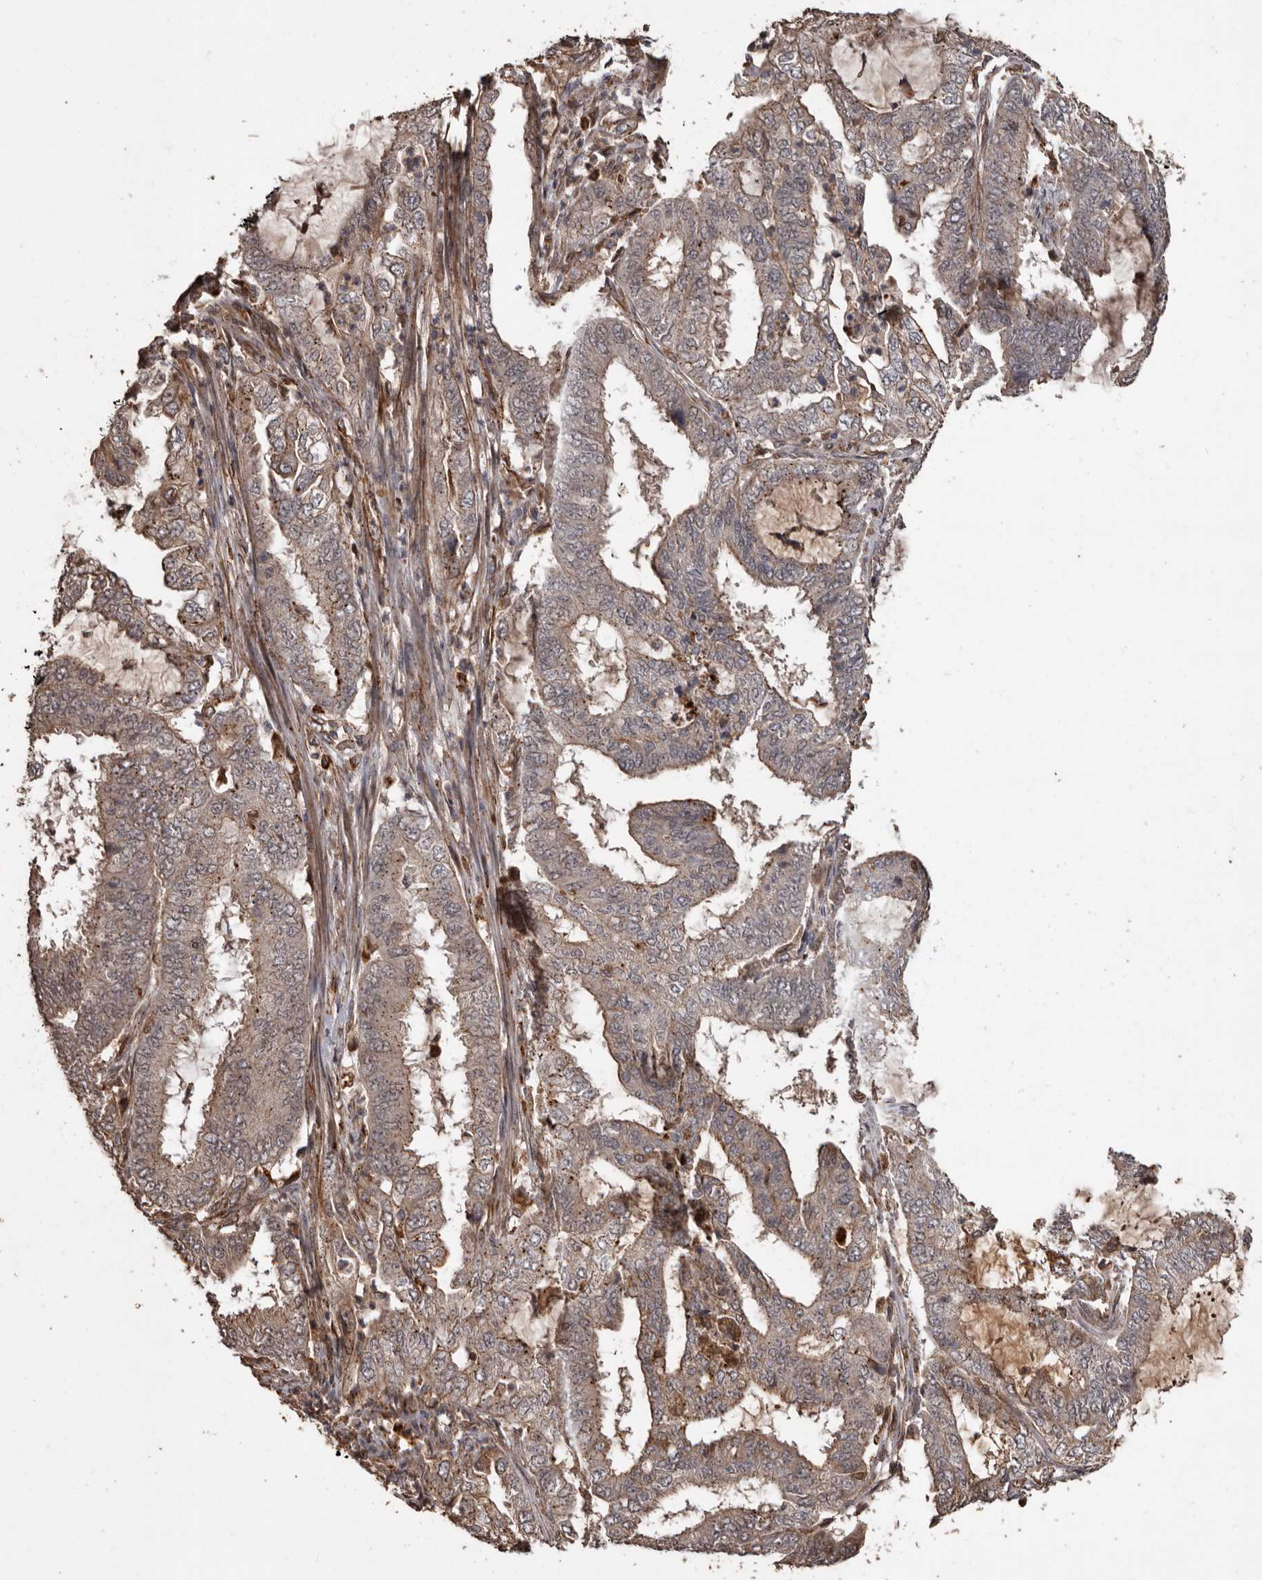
{"staining": {"intensity": "weak", "quantity": ">75%", "location": "cytoplasmic/membranous"}, "tissue": "endometrial cancer", "cell_type": "Tumor cells", "image_type": "cancer", "snomed": [{"axis": "morphology", "description": "Adenocarcinoma, NOS"}, {"axis": "topography", "description": "Endometrium"}], "caption": "Brown immunohistochemical staining in human endometrial cancer (adenocarcinoma) shows weak cytoplasmic/membranous staining in approximately >75% of tumor cells.", "gene": "BRAT1", "patient": {"sex": "female", "age": 49}}